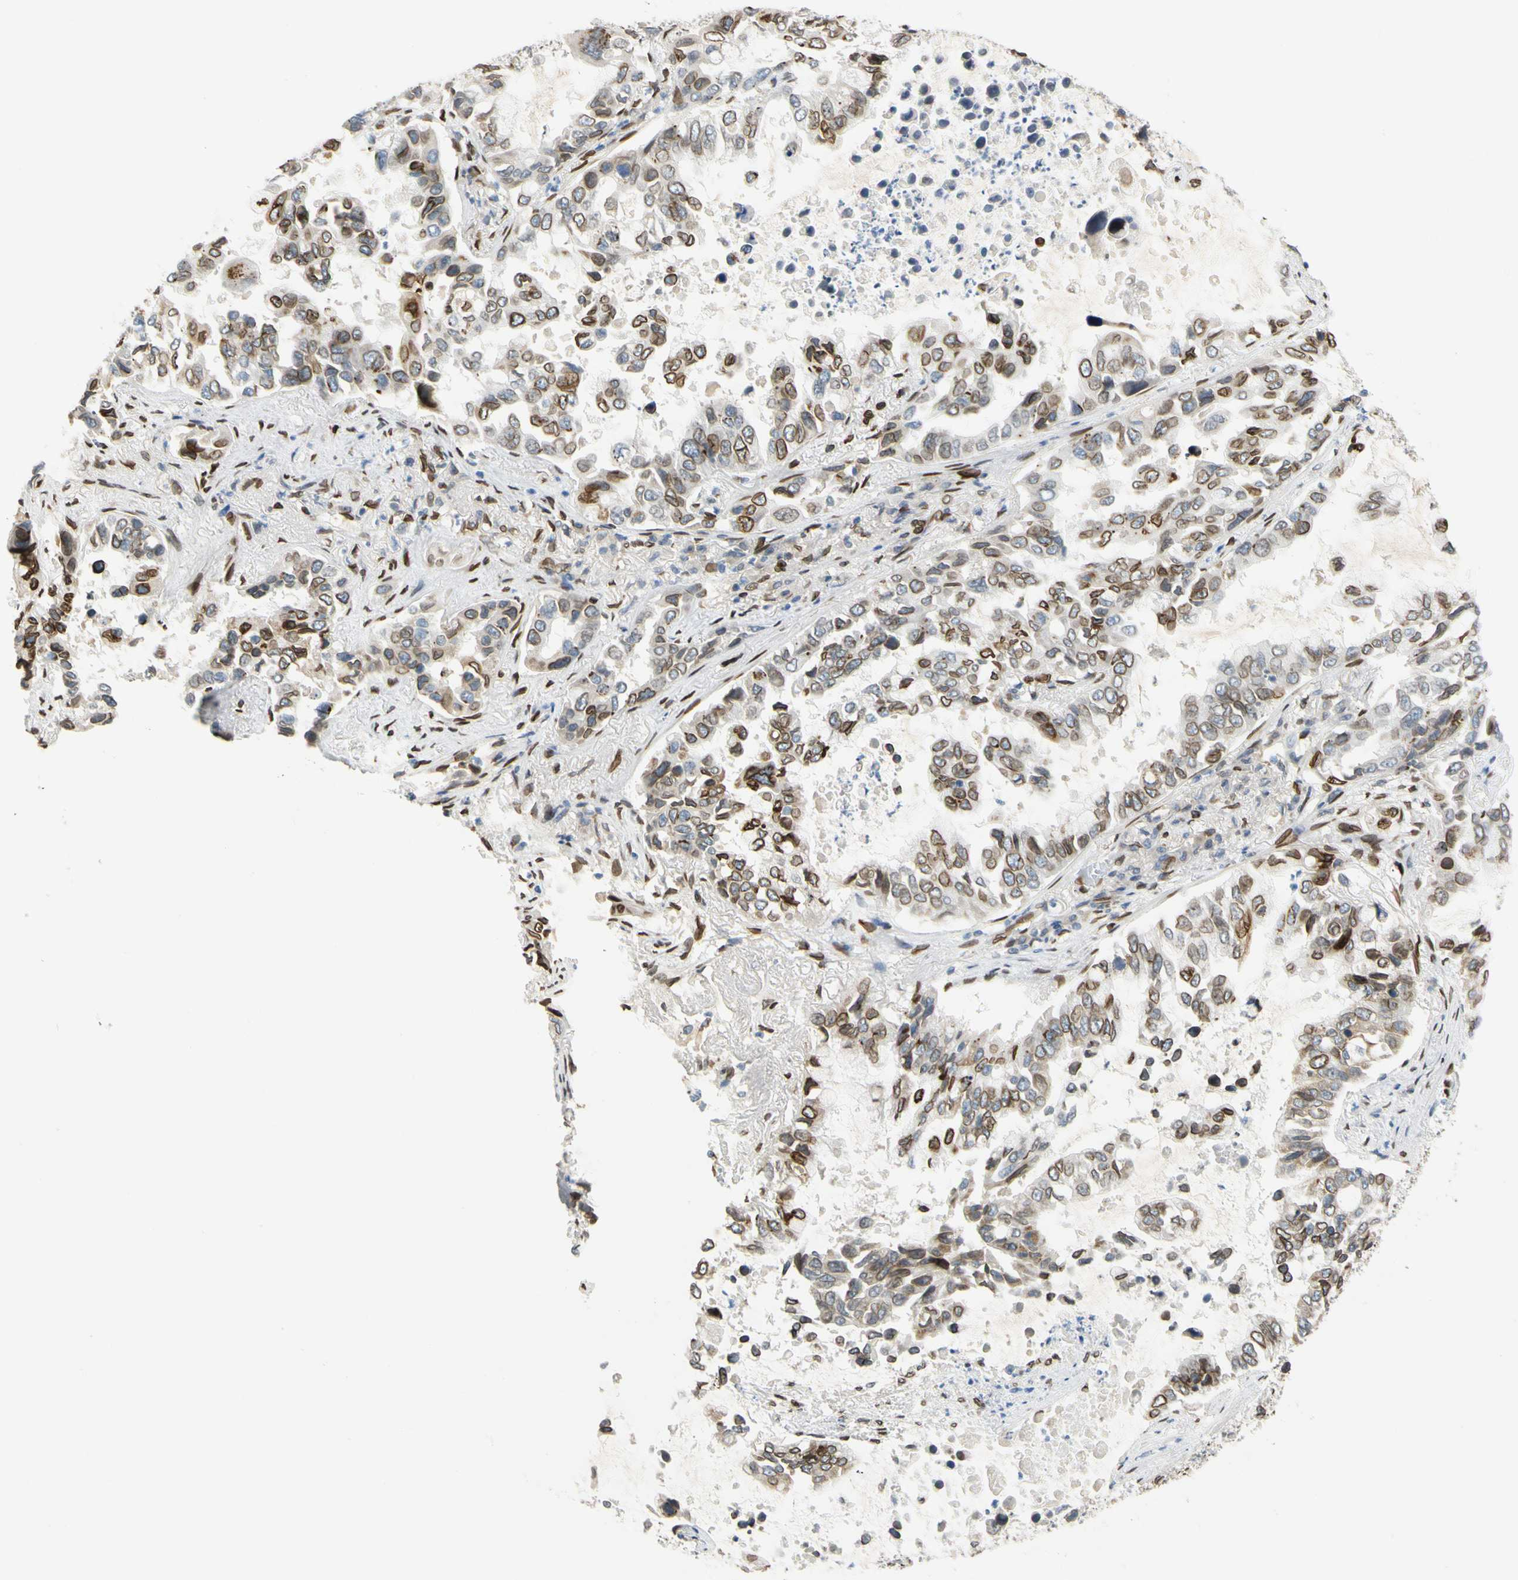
{"staining": {"intensity": "moderate", "quantity": "25%-75%", "location": "cytoplasmic/membranous,nuclear"}, "tissue": "lung cancer", "cell_type": "Tumor cells", "image_type": "cancer", "snomed": [{"axis": "morphology", "description": "Adenocarcinoma, NOS"}, {"axis": "topography", "description": "Lung"}], "caption": "Immunohistochemistry (IHC) photomicrograph of neoplastic tissue: human lung cancer stained using IHC reveals medium levels of moderate protein expression localized specifically in the cytoplasmic/membranous and nuclear of tumor cells, appearing as a cytoplasmic/membranous and nuclear brown color.", "gene": "SUN1", "patient": {"sex": "male", "age": 64}}